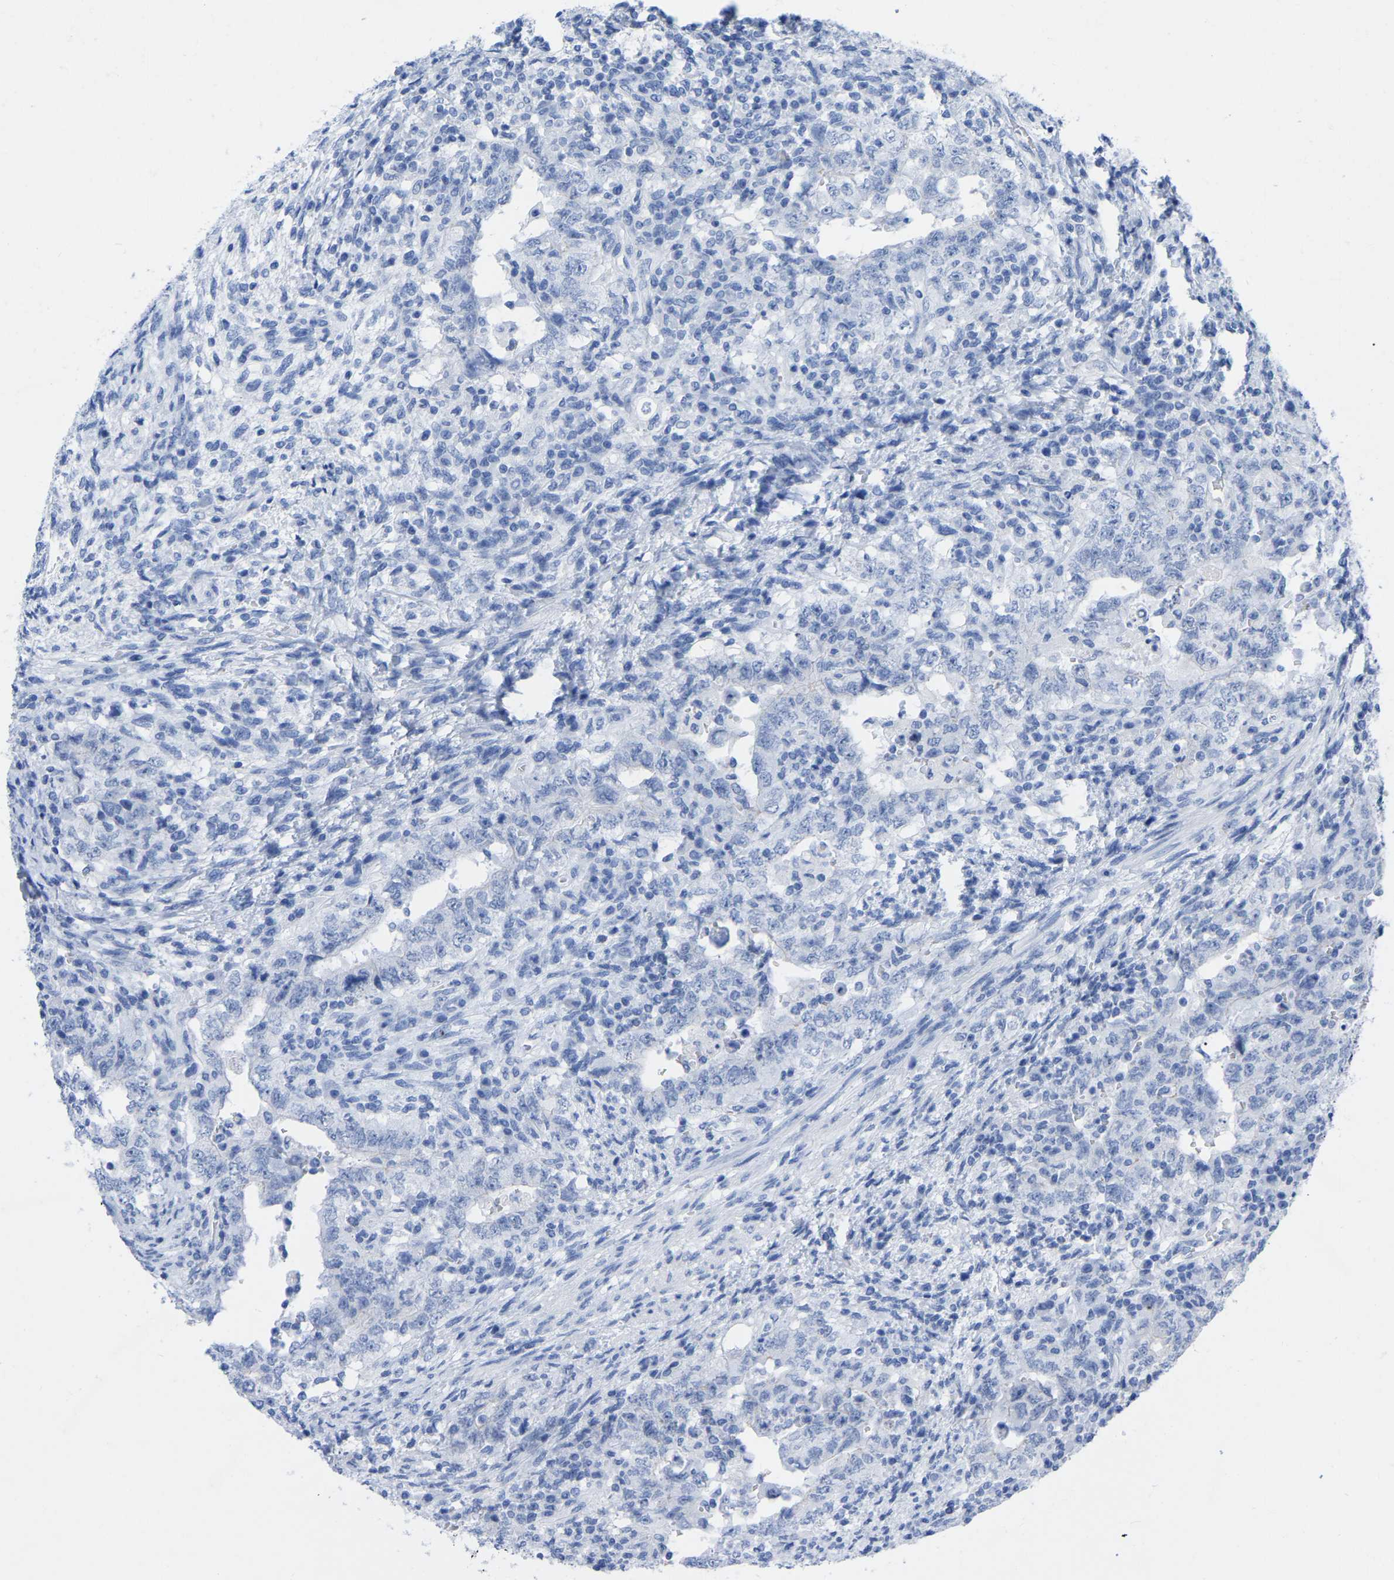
{"staining": {"intensity": "negative", "quantity": "none", "location": "none"}, "tissue": "testis cancer", "cell_type": "Tumor cells", "image_type": "cancer", "snomed": [{"axis": "morphology", "description": "Carcinoma, Embryonal, NOS"}, {"axis": "topography", "description": "Testis"}], "caption": "High power microscopy photomicrograph of an immunohistochemistry (IHC) image of testis cancer (embryonal carcinoma), revealing no significant staining in tumor cells.", "gene": "ZNF629", "patient": {"sex": "male", "age": 26}}